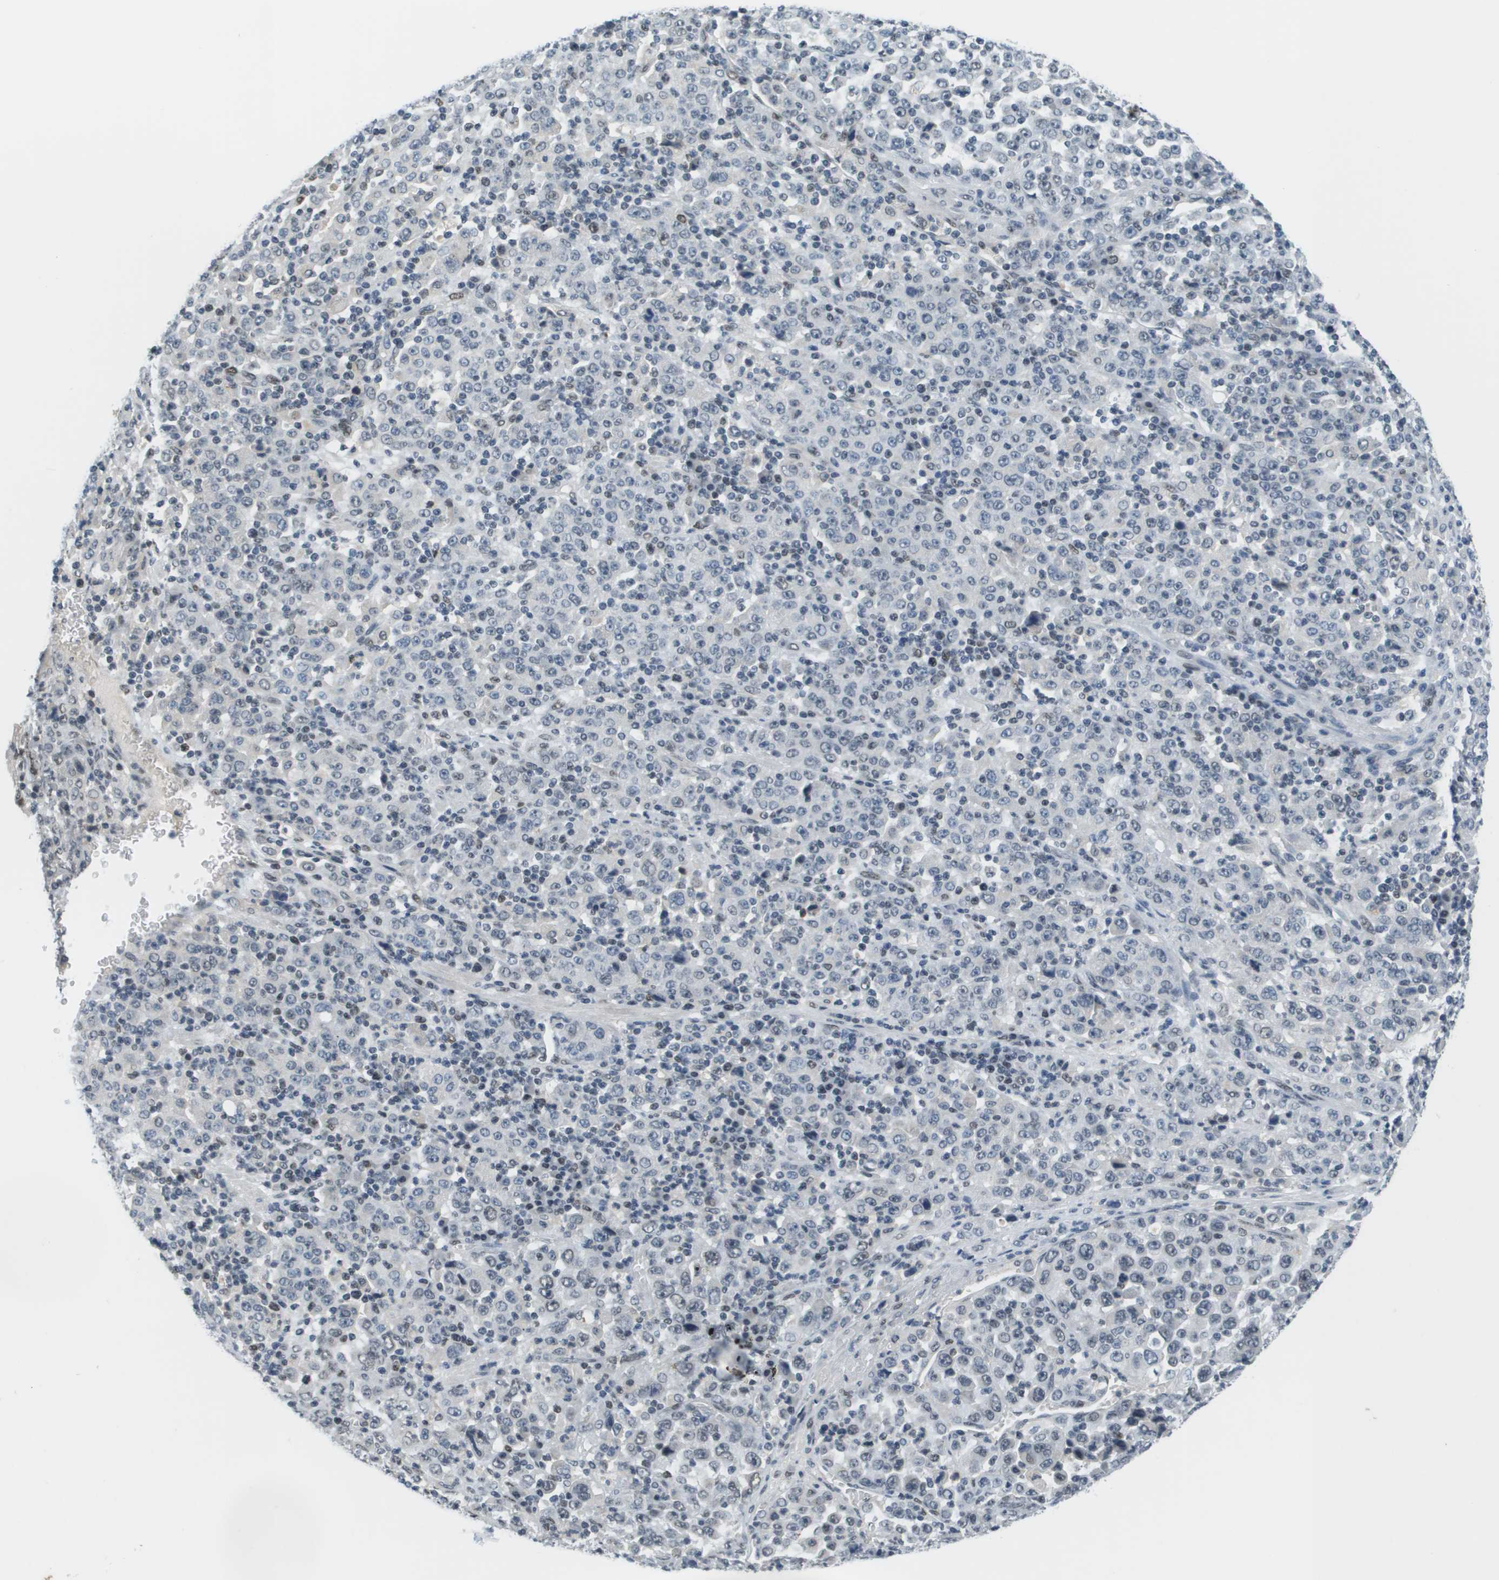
{"staining": {"intensity": "weak", "quantity": "<25%", "location": "nuclear"}, "tissue": "stomach cancer", "cell_type": "Tumor cells", "image_type": "cancer", "snomed": [{"axis": "morphology", "description": "Normal tissue, NOS"}, {"axis": "morphology", "description": "Adenocarcinoma, NOS"}, {"axis": "topography", "description": "Stomach, upper"}, {"axis": "topography", "description": "Stomach"}], "caption": "An immunohistochemistry histopathology image of stomach cancer (adenocarcinoma) is shown. There is no staining in tumor cells of stomach cancer (adenocarcinoma). The staining is performed using DAB (3,3'-diaminobenzidine) brown chromogen with nuclei counter-stained in using hematoxylin.", "gene": "CBX5", "patient": {"sex": "male", "age": 59}}